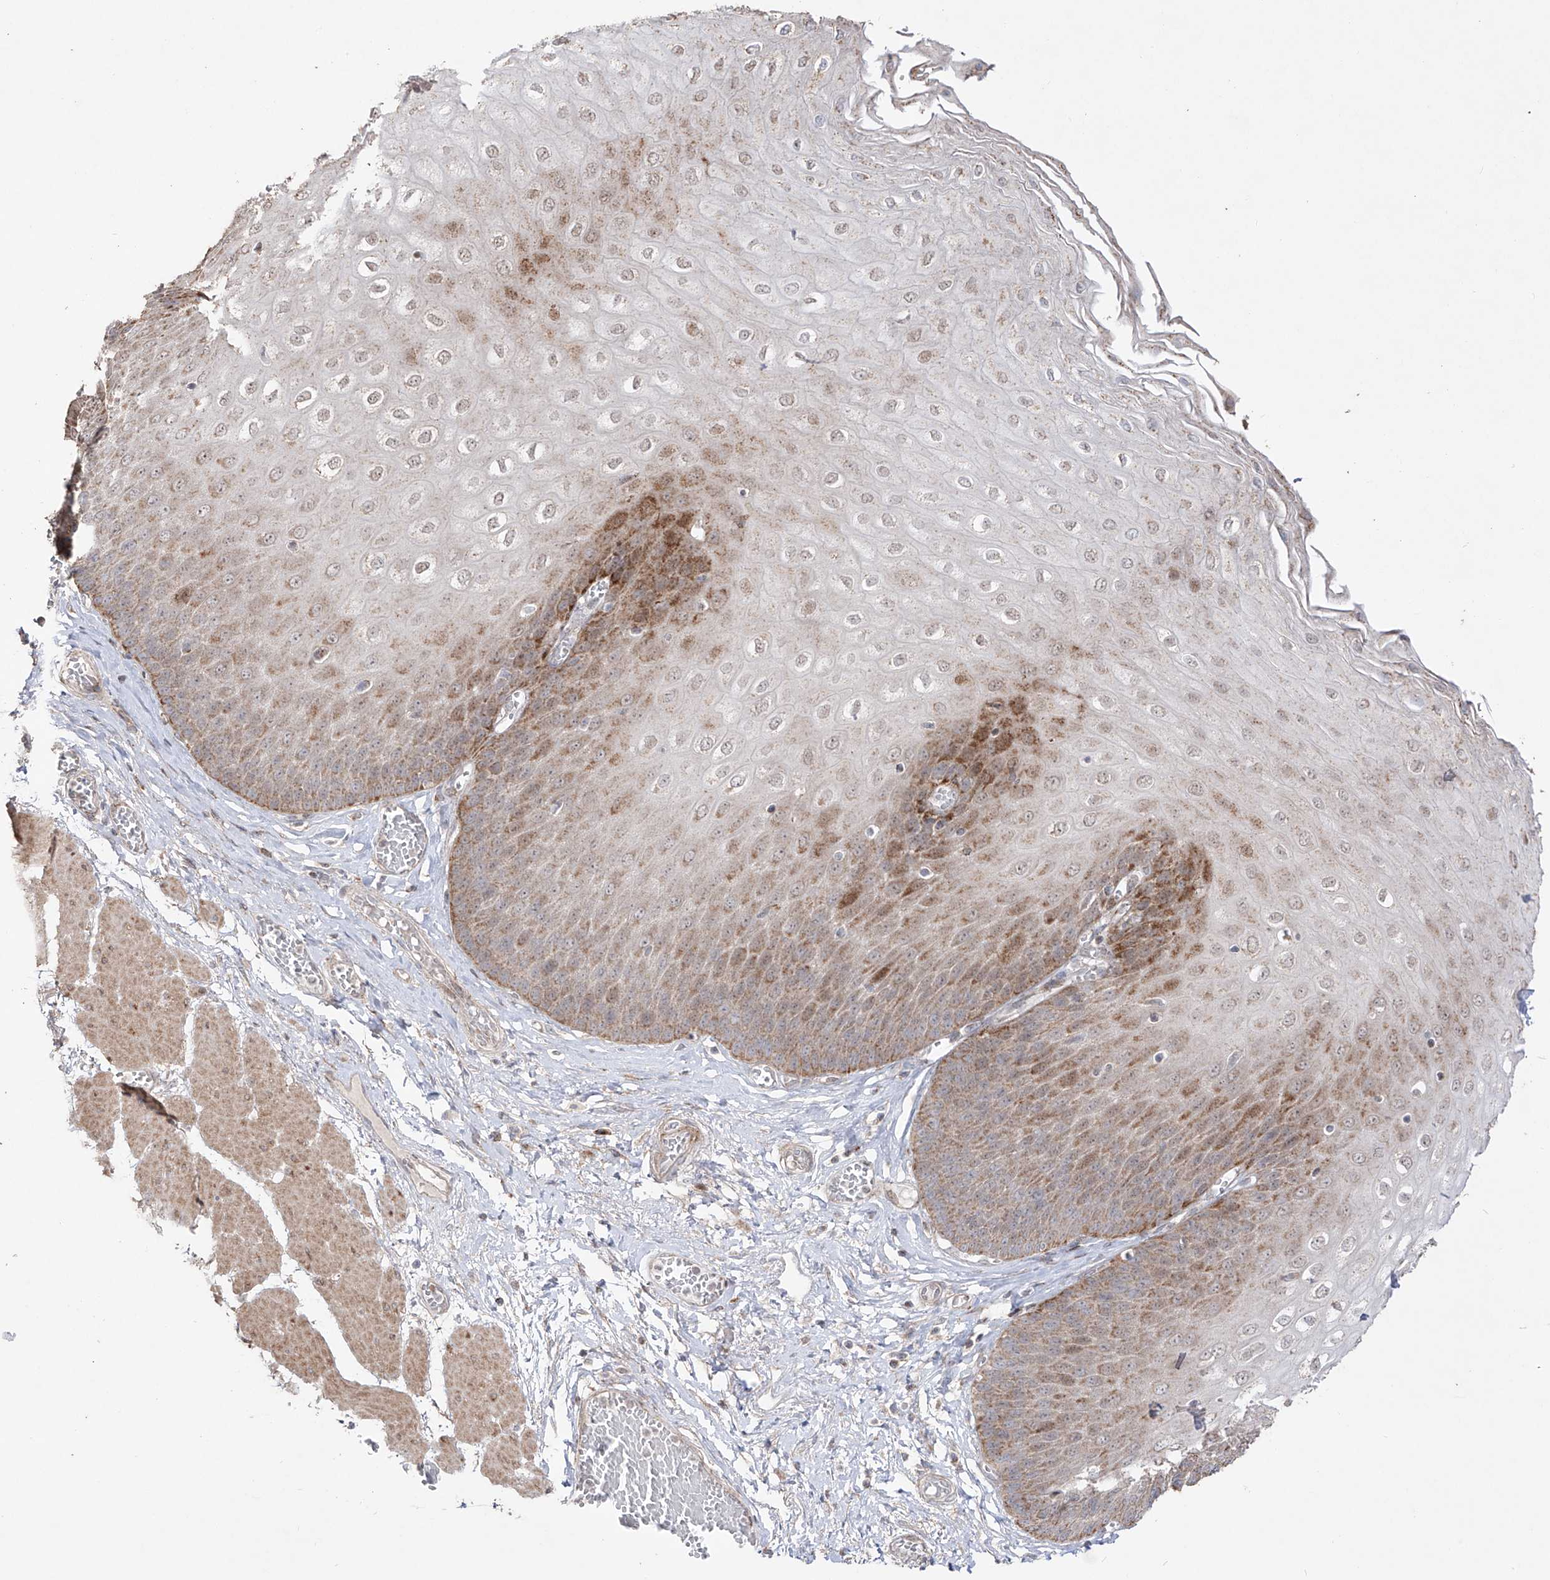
{"staining": {"intensity": "moderate", "quantity": ">75%", "location": "cytoplasmic/membranous,nuclear"}, "tissue": "esophagus", "cell_type": "Squamous epithelial cells", "image_type": "normal", "snomed": [{"axis": "morphology", "description": "Normal tissue, NOS"}, {"axis": "topography", "description": "Esophagus"}], "caption": "Protein staining of unremarkable esophagus demonstrates moderate cytoplasmic/membranous,nuclear expression in about >75% of squamous epithelial cells. The staining was performed using DAB (3,3'-diaminobenzidine) to visualize the protein expression in brown, while the nuclei were stained in blue with hematoxylin (Magnification: 20x).", "gene": "YKT6", "patient": {"sex": "male", "age": 60}}